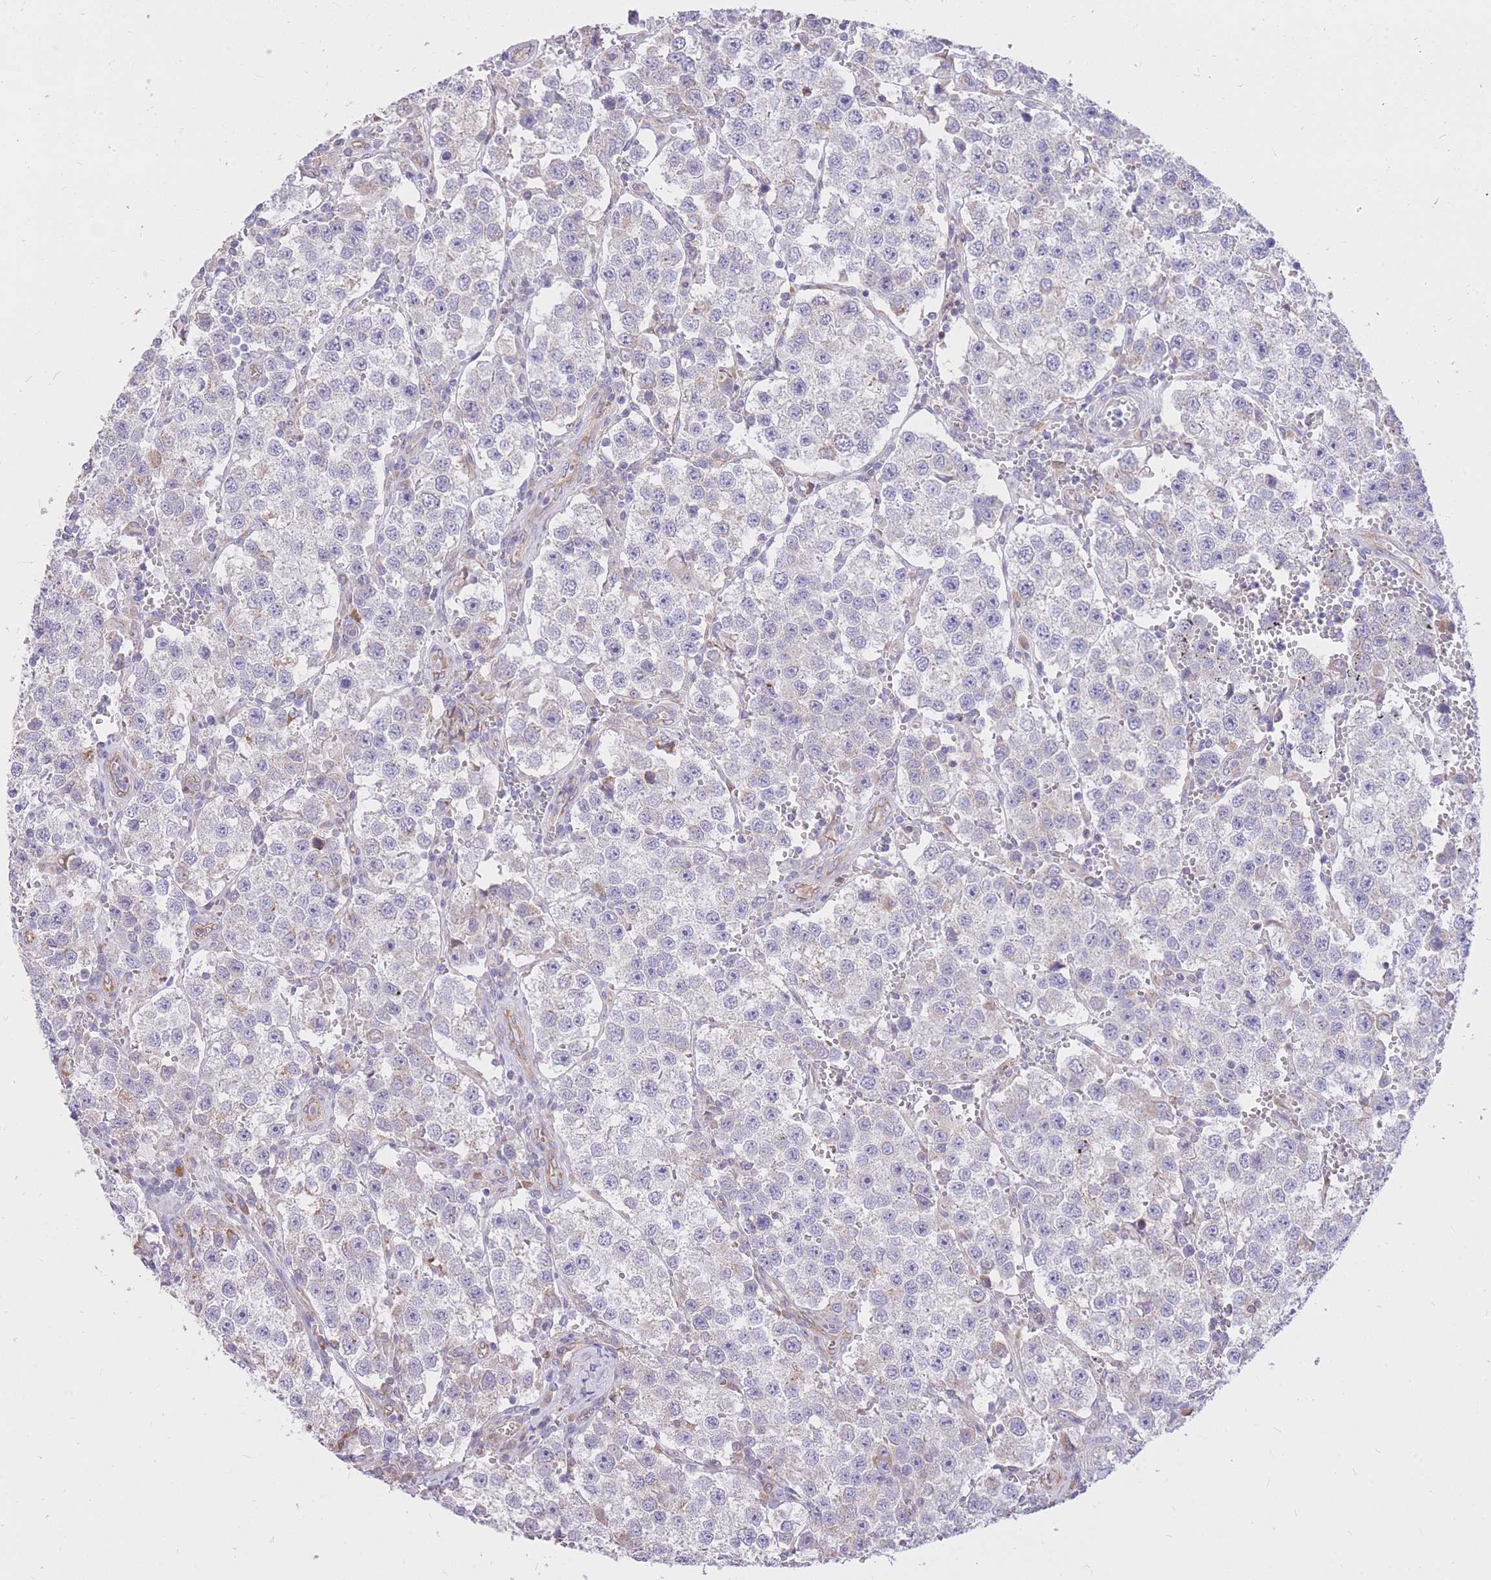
{"staining": {"intensity": "negative", "quantity": "none", "location": "none"}, "tissue": "testis cancer", "cell_type": "Tumor cells", "image_type": "cancer", "snomed": [{"axis": "morphology", "description": "Seminoma, NOS"}, {"axis": "topography", "description": "Testis"}], "caption": "Micrograph shows no protein staining in tumor cells of testis seminoma tissue. (DAB IHC with hematoxylin counter stain).", "gene": "TOPAZ1", "patient": {"sex": "male", "age": 37}}